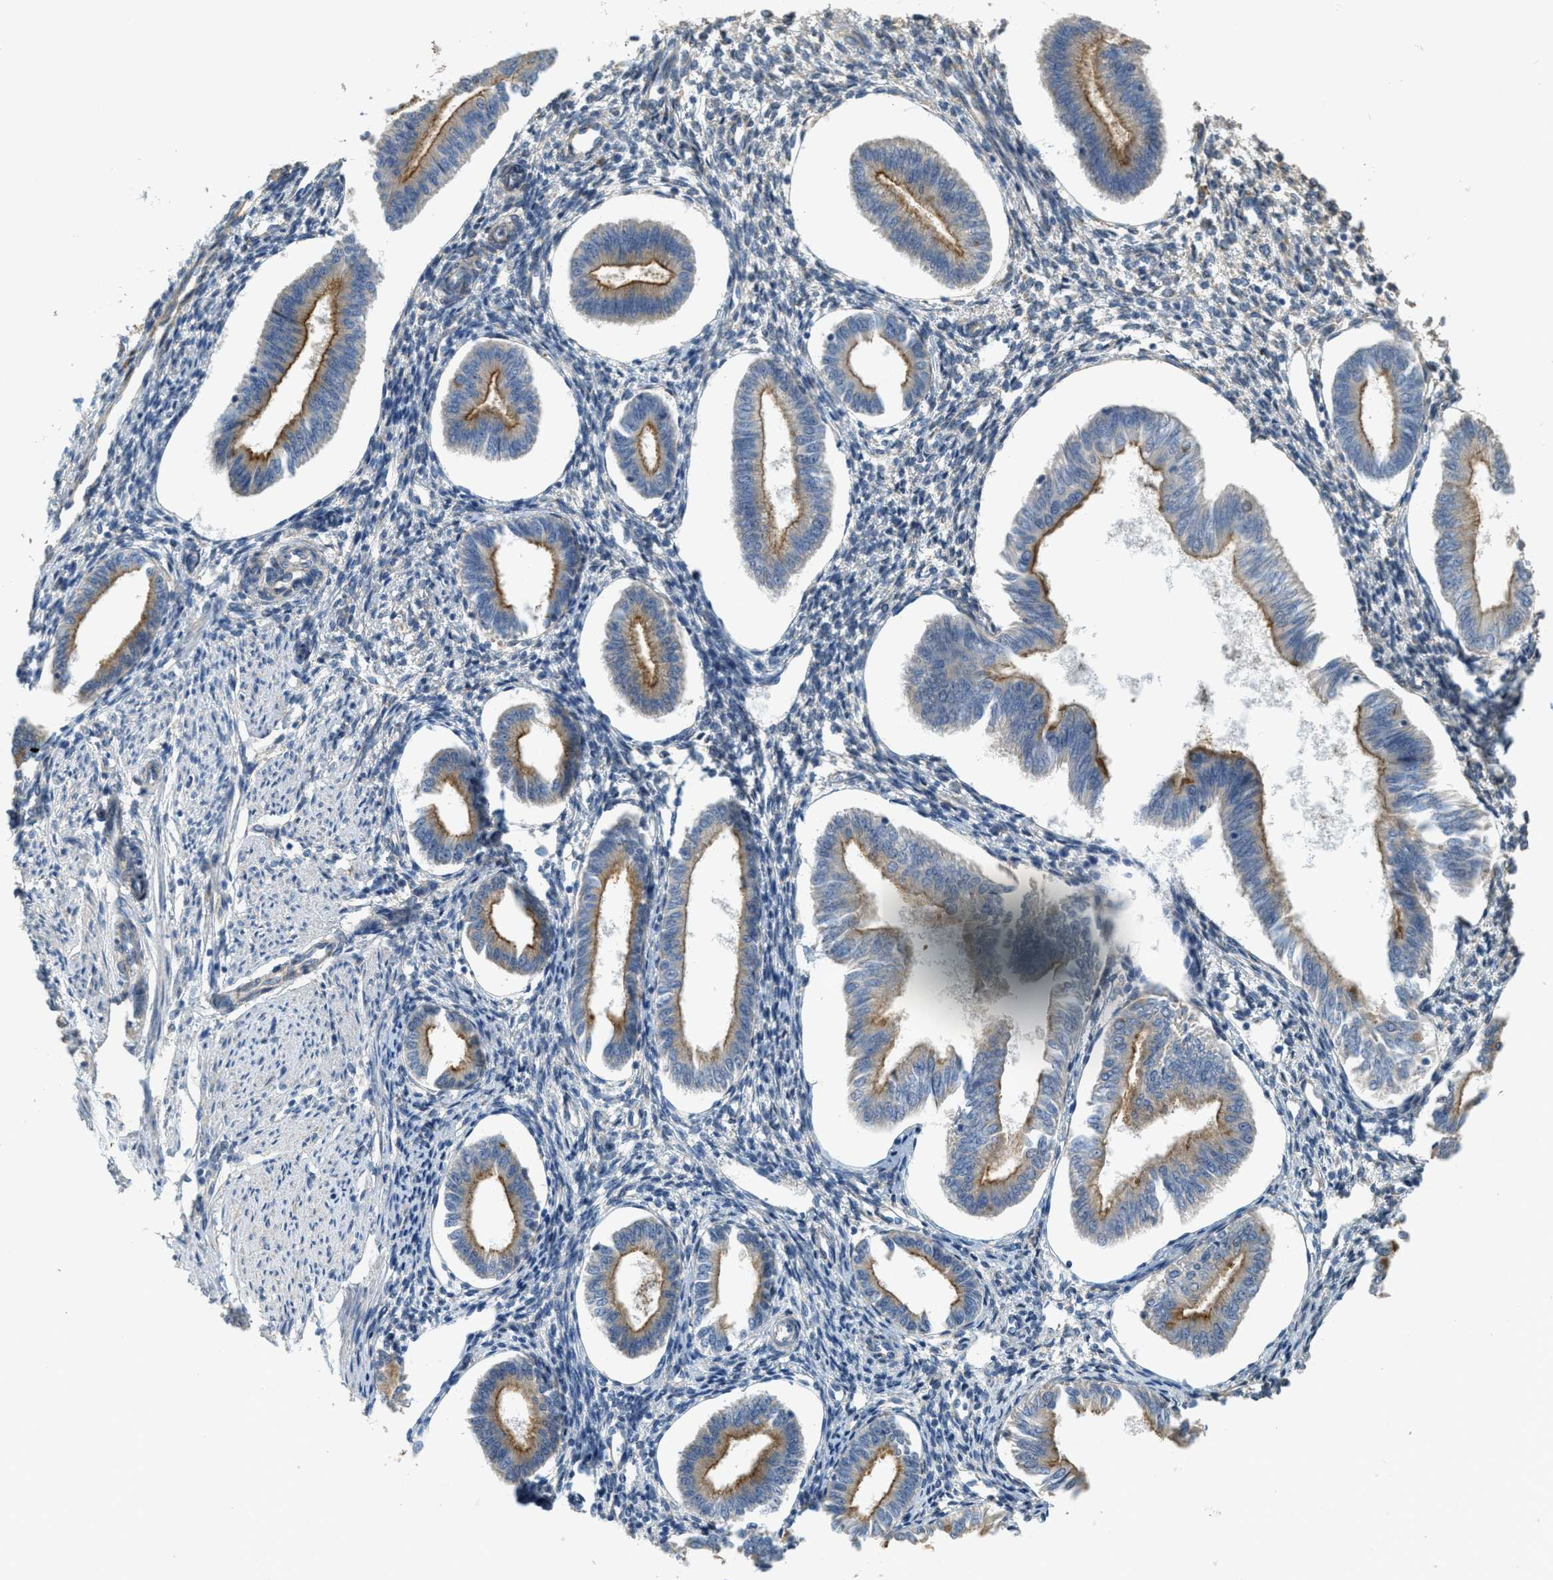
{"staining": {"intensity": "negative", "quantity": "none", "location": "none"}, "tissue": "endometrium", "cell_type": "Cells in endometrial stroma", "image_type": "normal", "snomed": [{"axis": "morphology", "description": "Normal tissue, NOS"}, {"axis": "topography", "description": "Endometrium"}], "caption": "Immunohistochemistry (IHC) photomicrograph of benign endometrium stained for a protein (brown), which exhibits no expression in cells in endometrial stroma. (DAB (3,3'-diaminobenzidine) immunohistochemistry (IHC) with hematoxylin counter stain).", "gene": "ADCY5", "patient": {"sex": "female", "age": 50}}